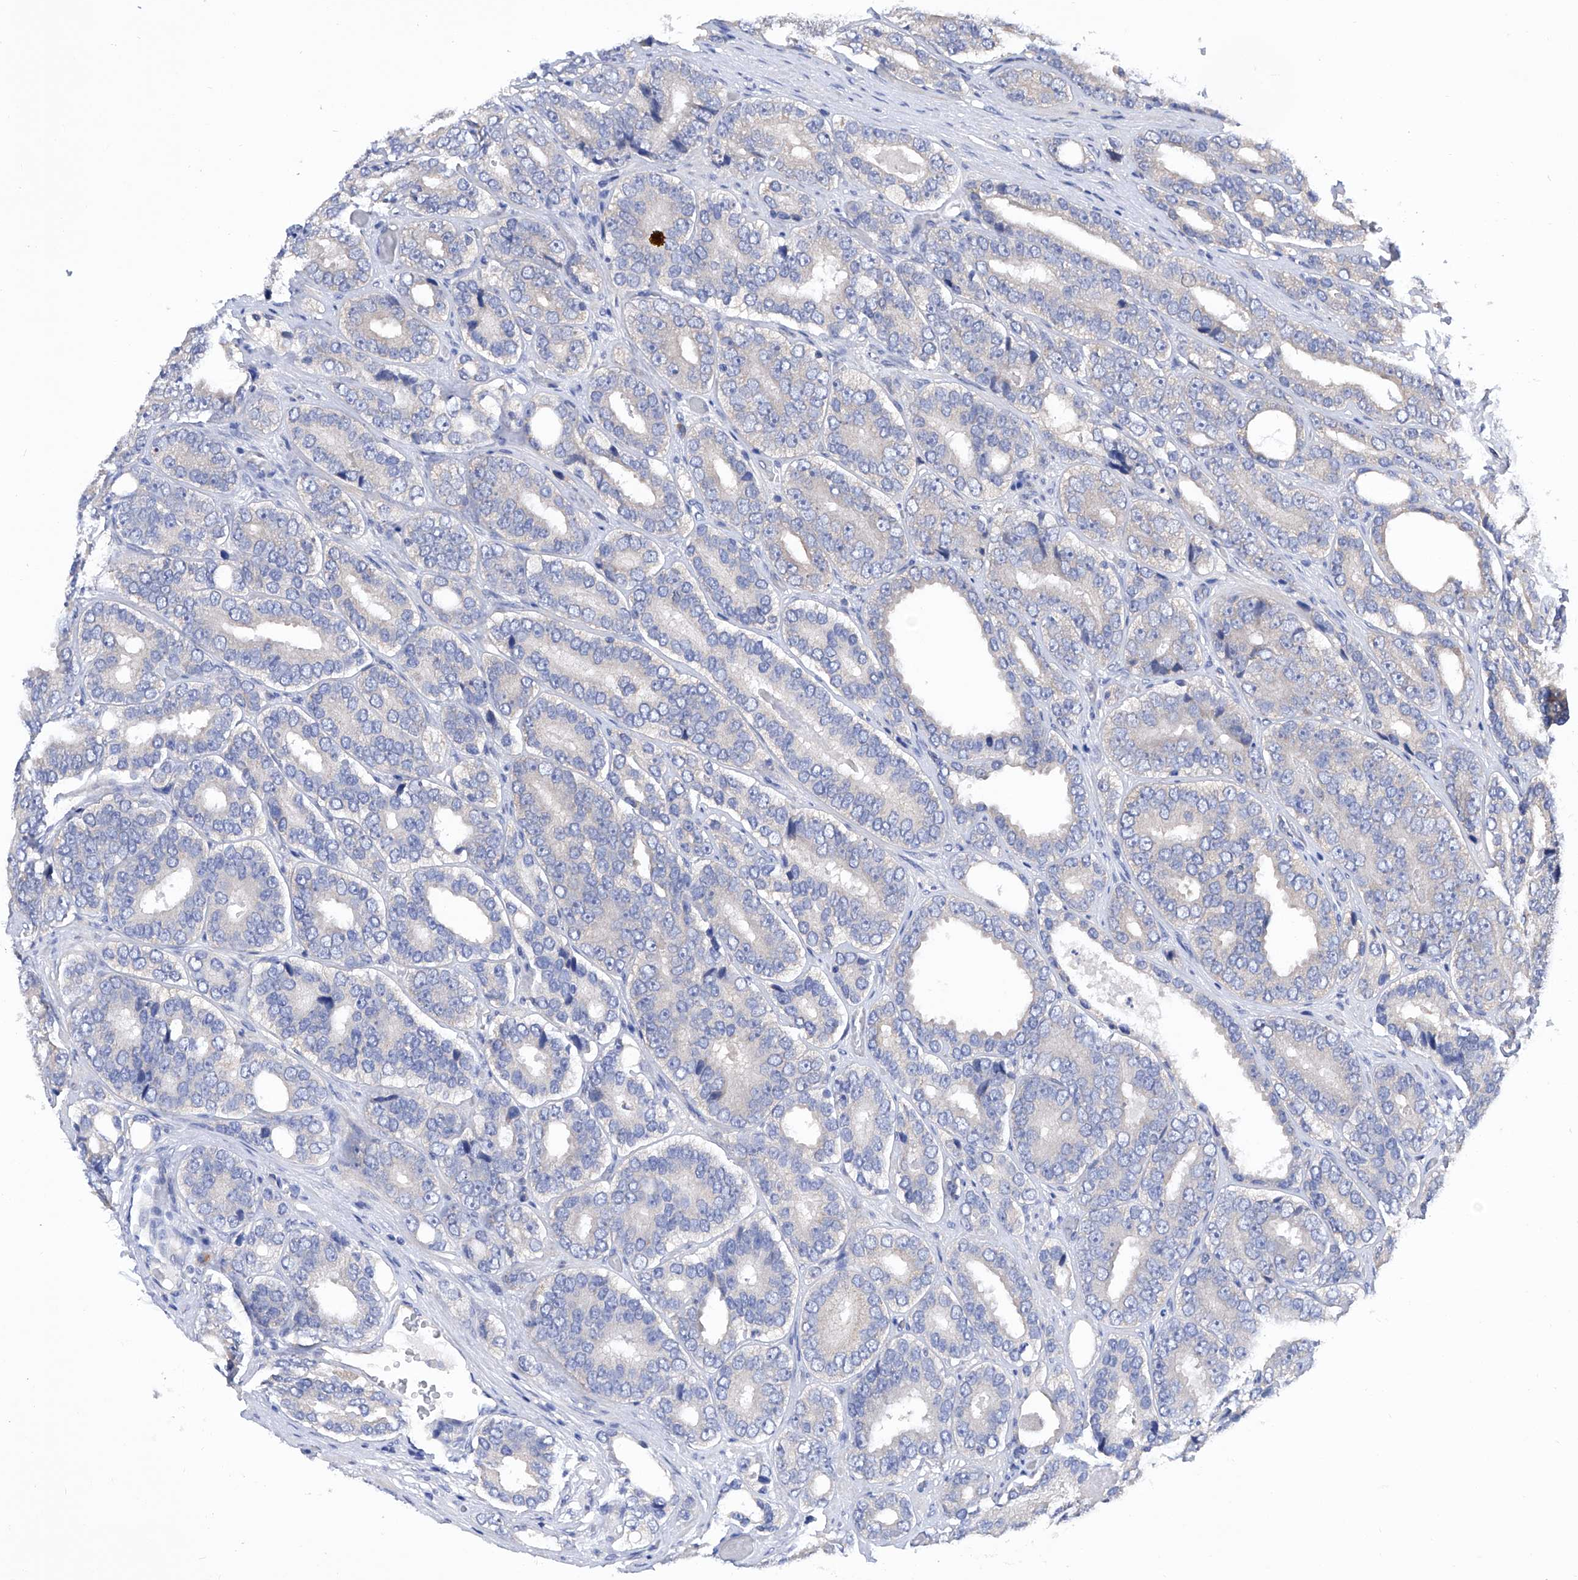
{"staining": {"intensity": "negative", "quantity": "none", "location": "none"}, "tissue": "prostate cancer", "cell_type": "Tumor cells", "image_type": "cancer", "snomed": [{"axis": "morphology", "description": "Adenocarcinoma, High grade"}, {"axis": "topography", "description": "Prostate"}], "caption": "The photomicrograph demonstrates no significant positivity in tumor cells of prostate high-grade adenocarcinoma.", "gene": "USP45", "patient": {"sex": "male", "age": 56}}